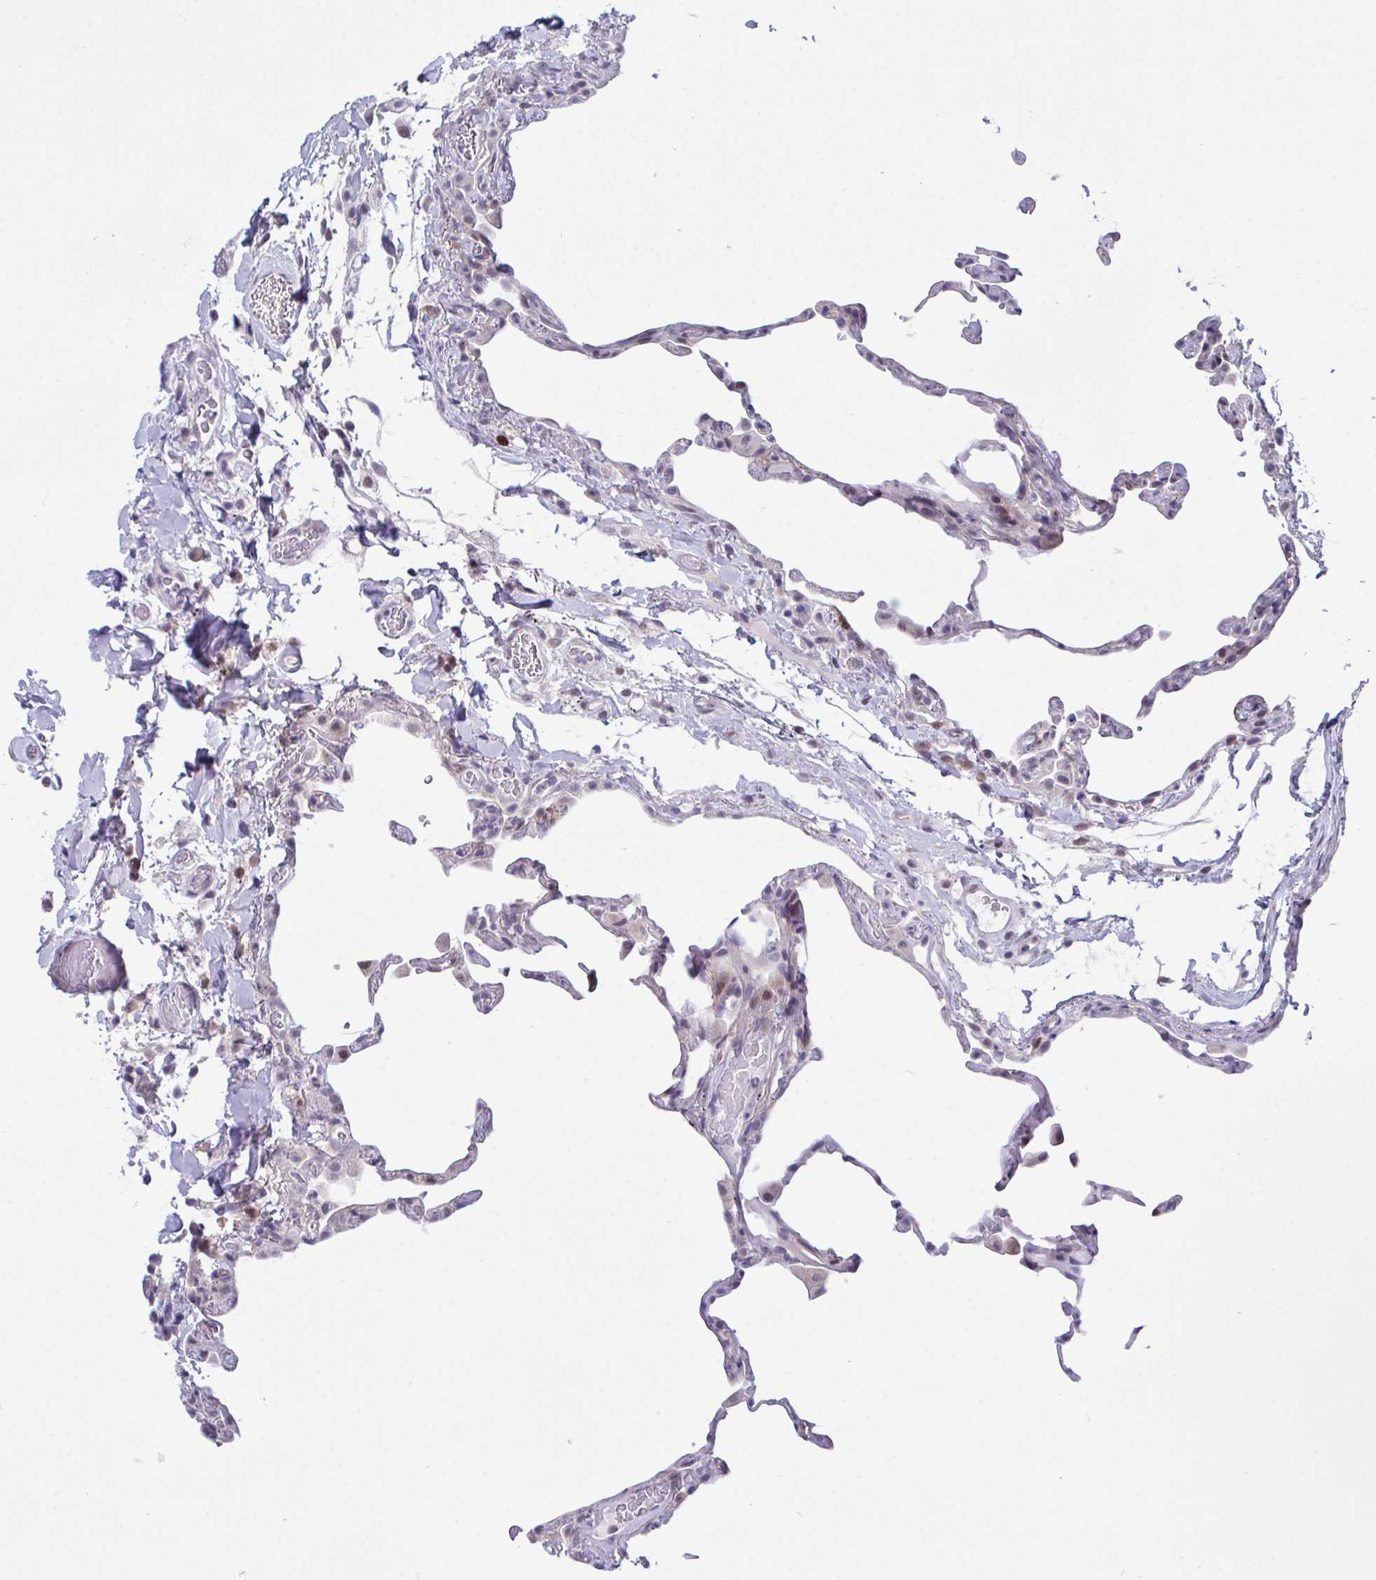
{"staining": {"intensity": "moderate", "quantity": "<25%", "location": "nuclear"}, "tissue": "lung", "cell_type": "Alveolar cells", "image_type": "normal", "snomed": [{"axis": "morphology", "description": "Normal tissue, NOS"}, {"axis": "topography", "description": "Lung"}], "caption": "Immunohistochemistry of normal human lung exhibits low levels of moderate nuclear expression in approximately <25% of alveolar cells.", "gene": "USP35", "patient": {"sex": "female", "age": 57}}